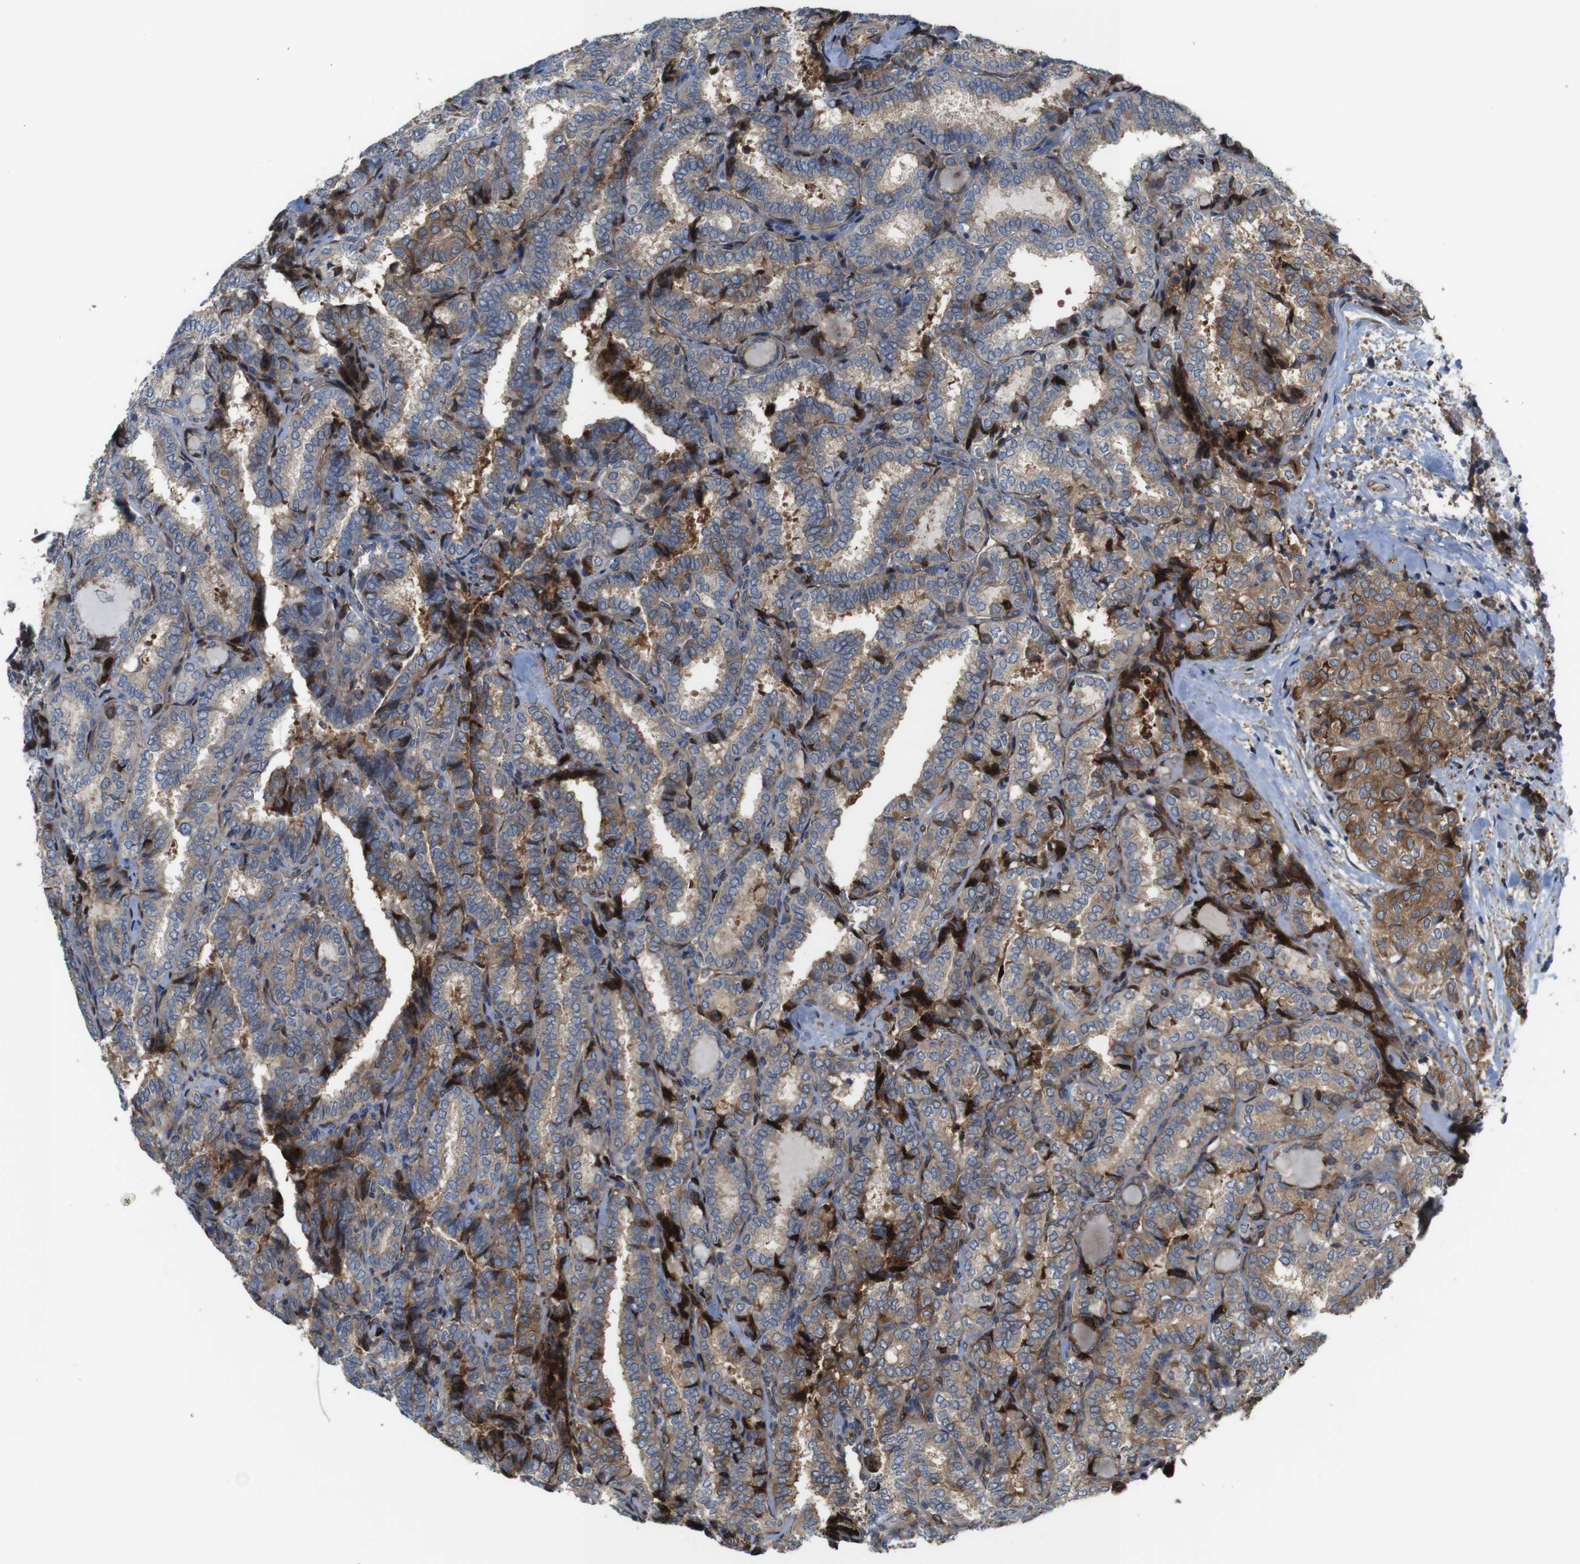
{"staining": {"intensity": "moderate", "quantity": ">75%", "location": "cytoplasmic/membranous"}, "tissue": "thyroid cancer", "cell_type": "Tumor cells", "image_type": "cancer", "snomed": [{"axis": "morphology", "description": "Normal tissue, NOS"}, {"axis": "morphology", "description": "Papillary adenocarcinoma, NOS"}, {"axis": "topography", "description": "Thyroid gland"}], "caption": "The image exhibits immunohistochemical staining of thyroid cancer (papillary adenocarcinoma). There is moderate cytoplasmic/membranous staining is seen in about >75% of tumor cells.", "gene": "PCOLCE2", "patient": {"sex": "female", "age": 30}}